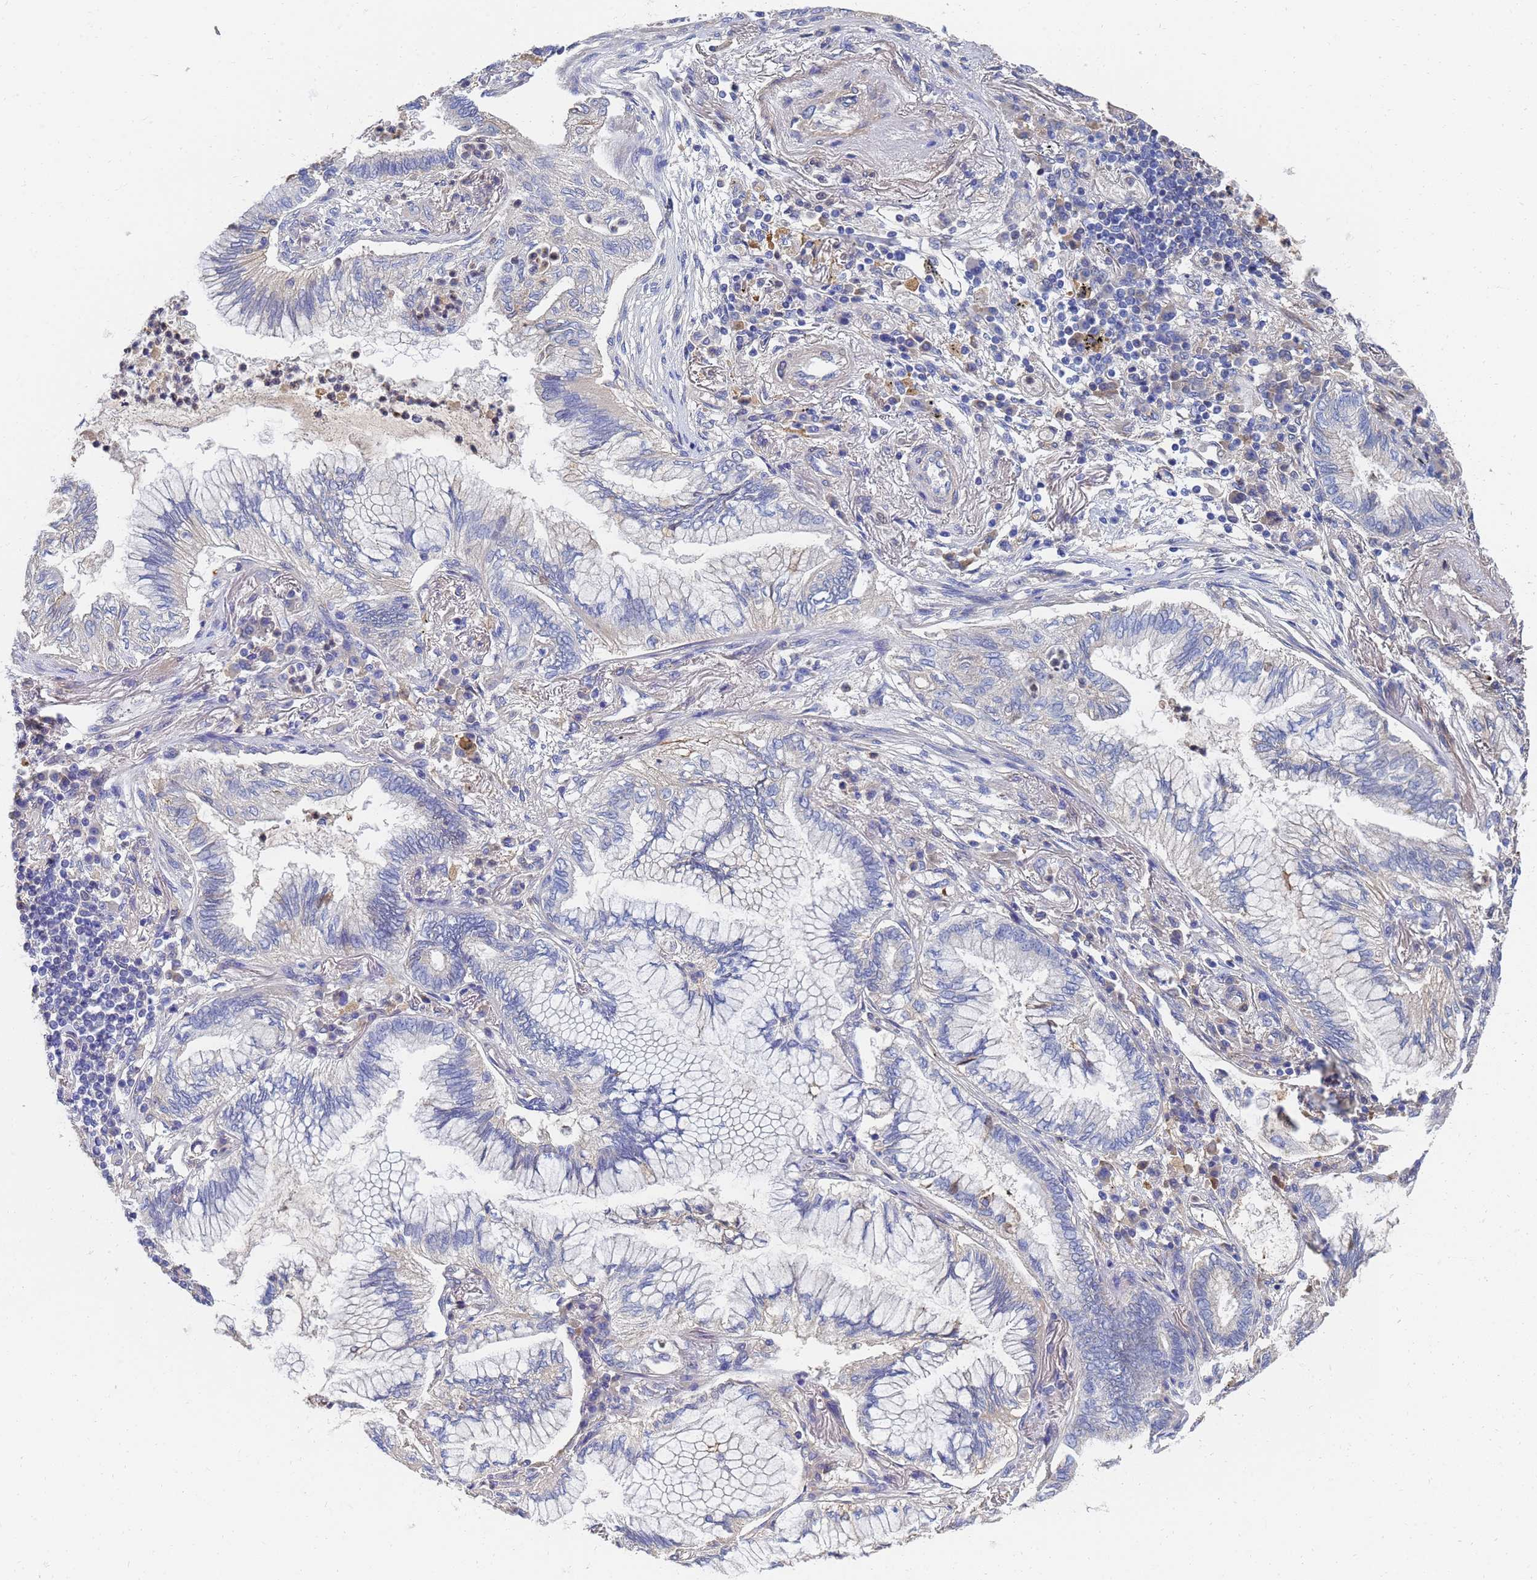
{"staining": {"intensity": "negative", "quantity": "none", "location": "none"}, "tissue": "lung cancer", "cell_type": "Tumor cells", "image_type": "cancer", "snomed": [{"axis": "morphology", "description": "Adenocarcinoma, NOS"}, {"axis": "topography", "description": "Lung"}], "caption": "Immunohistochemical staining of human lung cancer (adenocarcinoma) displays no significant expression in tumor cells.", "gene": "LBX2", "patient": {"sex": "female", "age": 70}}